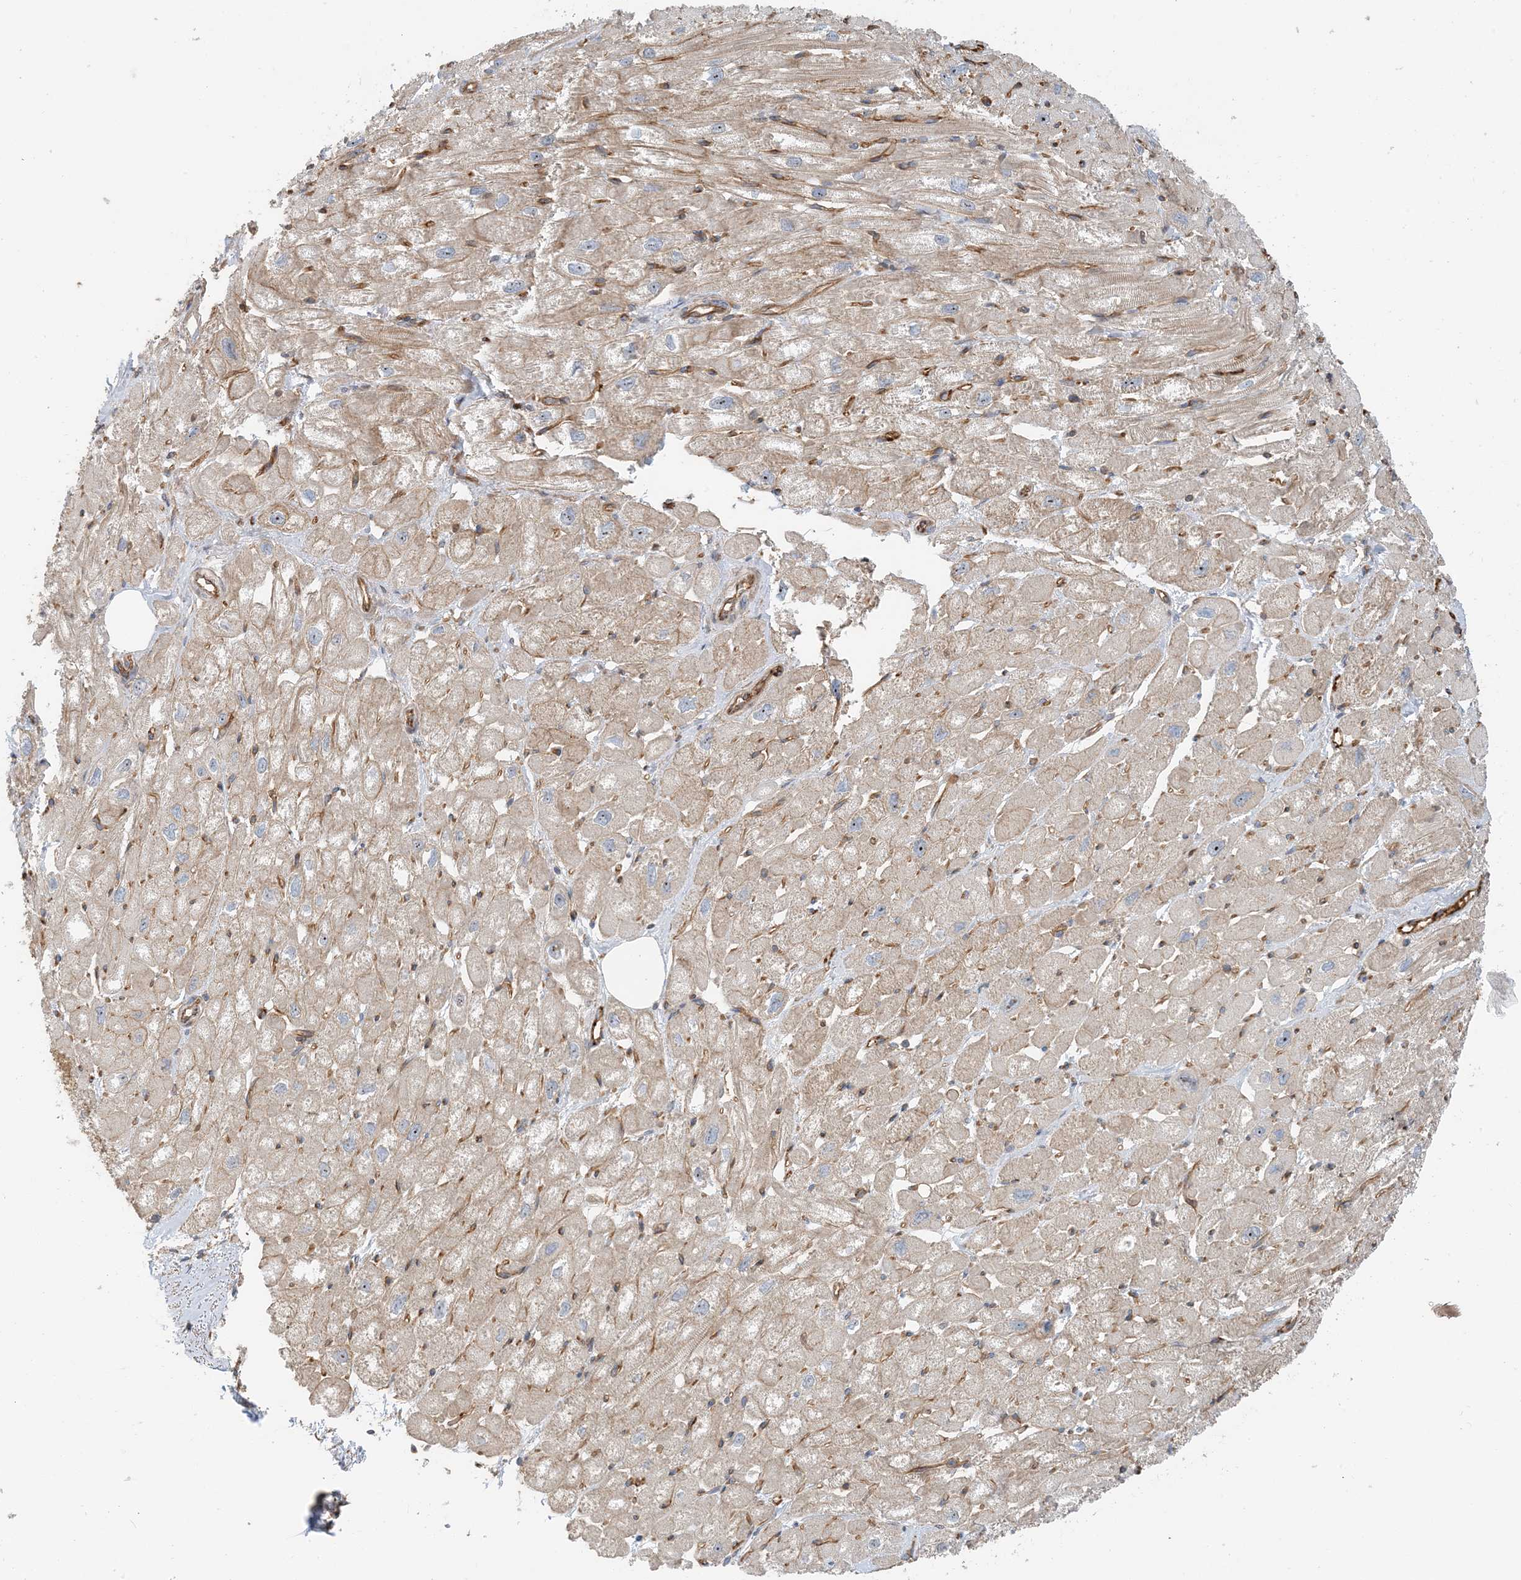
{"staining": {"intensity": "moderate", "quantity": ">75%", "location": "cytoplasmic/membranous"}, "tissue": "heart muscle", "cell_type": "Cardiomyocytes", "image_type": "normal", "snomed": [{"axis": "morphology", "description": "Normal tissue, NOS"}, {"axis": "topography", "description": "Heart"}], "caption": "Moderate cytoplasmic/membranous protein expression is seen in about >75% of cardiomyocytes in heart muscle.", "gene": "MYL5", "patient": {"sex": "male", "age": 50}}